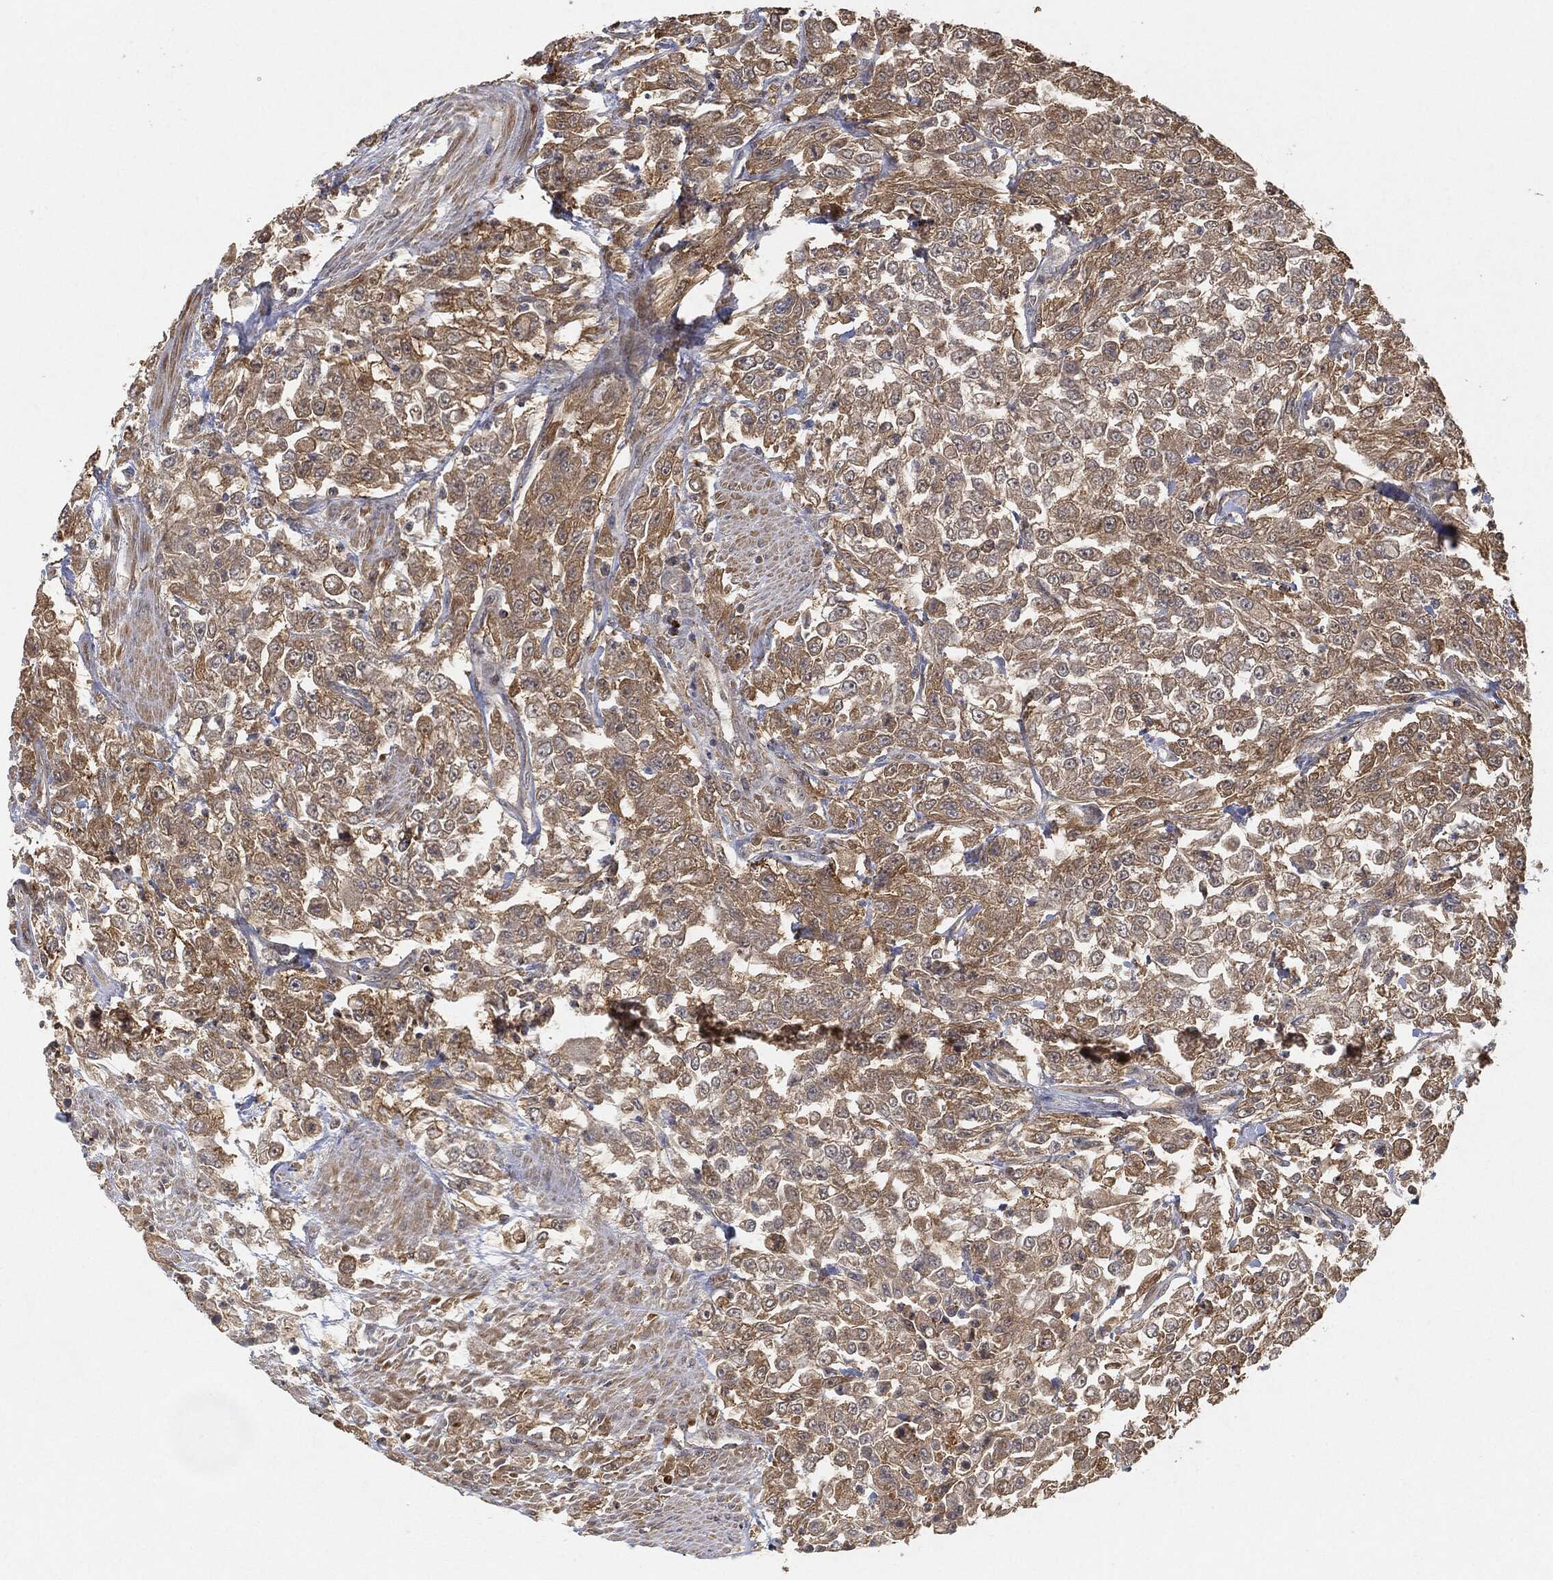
{"staining": {"intensity": "moderate", "quantity": "25%-75%", "location": "cytoplasmic/membranous"}, "tissue": "urothelial cancer", "cell_type": "Tumor cells", "image_type": "cancer", "snomed": [{"axis": "morphology", "description": "Urothelial carcinoma, High grade"}, {"axis": "topography", "description": "Urinary bladder"}], "caption": "Brown immunohistochemical staining in urothelial cancer displays moderate cytoplasmic/membranous staining in approximately 25%-75% of tumor cells.", "gene": "TPT1", "patient": {"sex": "male", "age": 46}}